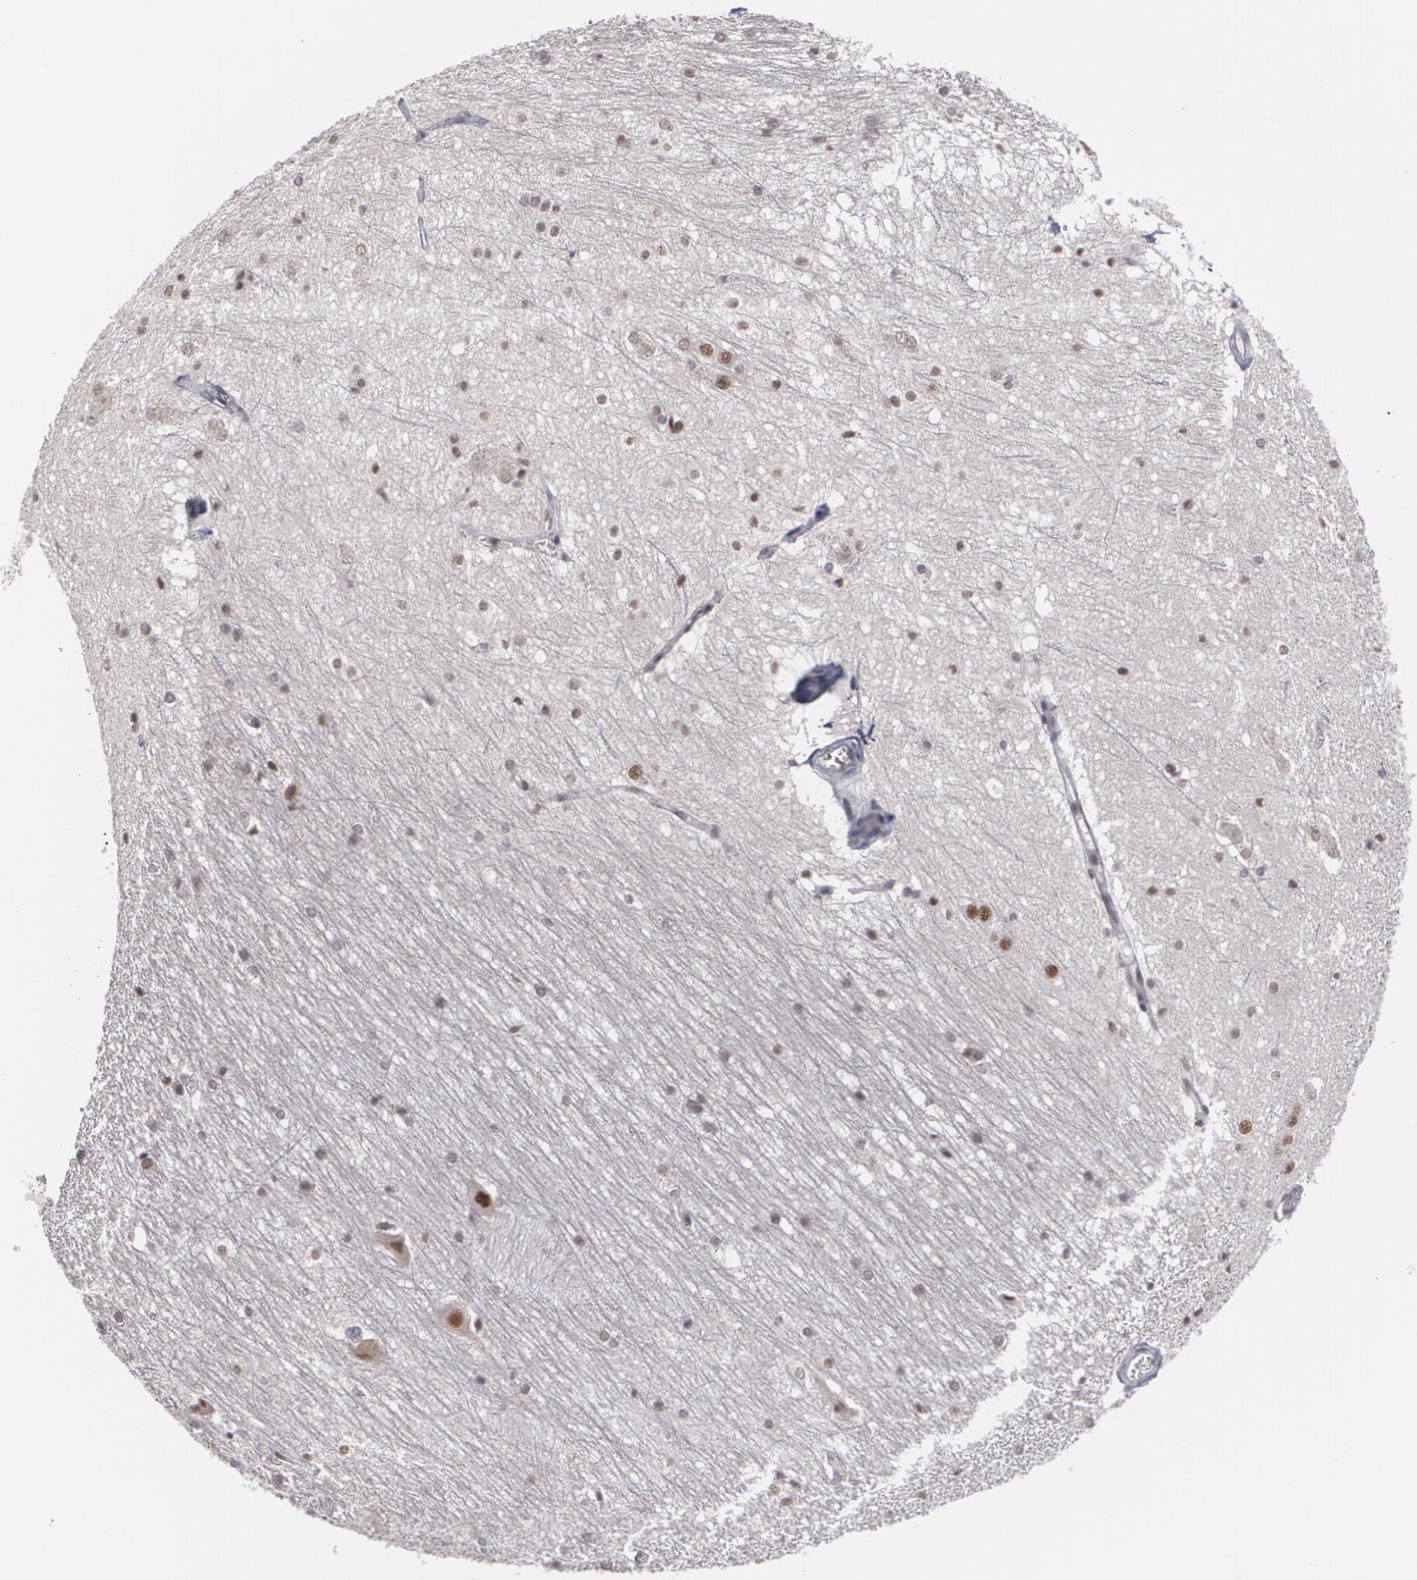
{"staining": {"intensity": "moderate", "quantity": "25%-75%", "location": "nuclear"}, "tissue": "hippocampus", "cell_type": "Glial cells", "image_type": "normal", "snomed": [{"axis": "morphology", "description": "Normal tissue, NOS"}, {"axis": "topography", "description": "Hippocampus"}], "caption": "IHC of unremarkable hippocampus reveals medium levels of moderate nuclear expression in approximately 25%-75% of glial cells.", "gene": "INTS6L", "patient": {"sex": "female", "age": 19}}